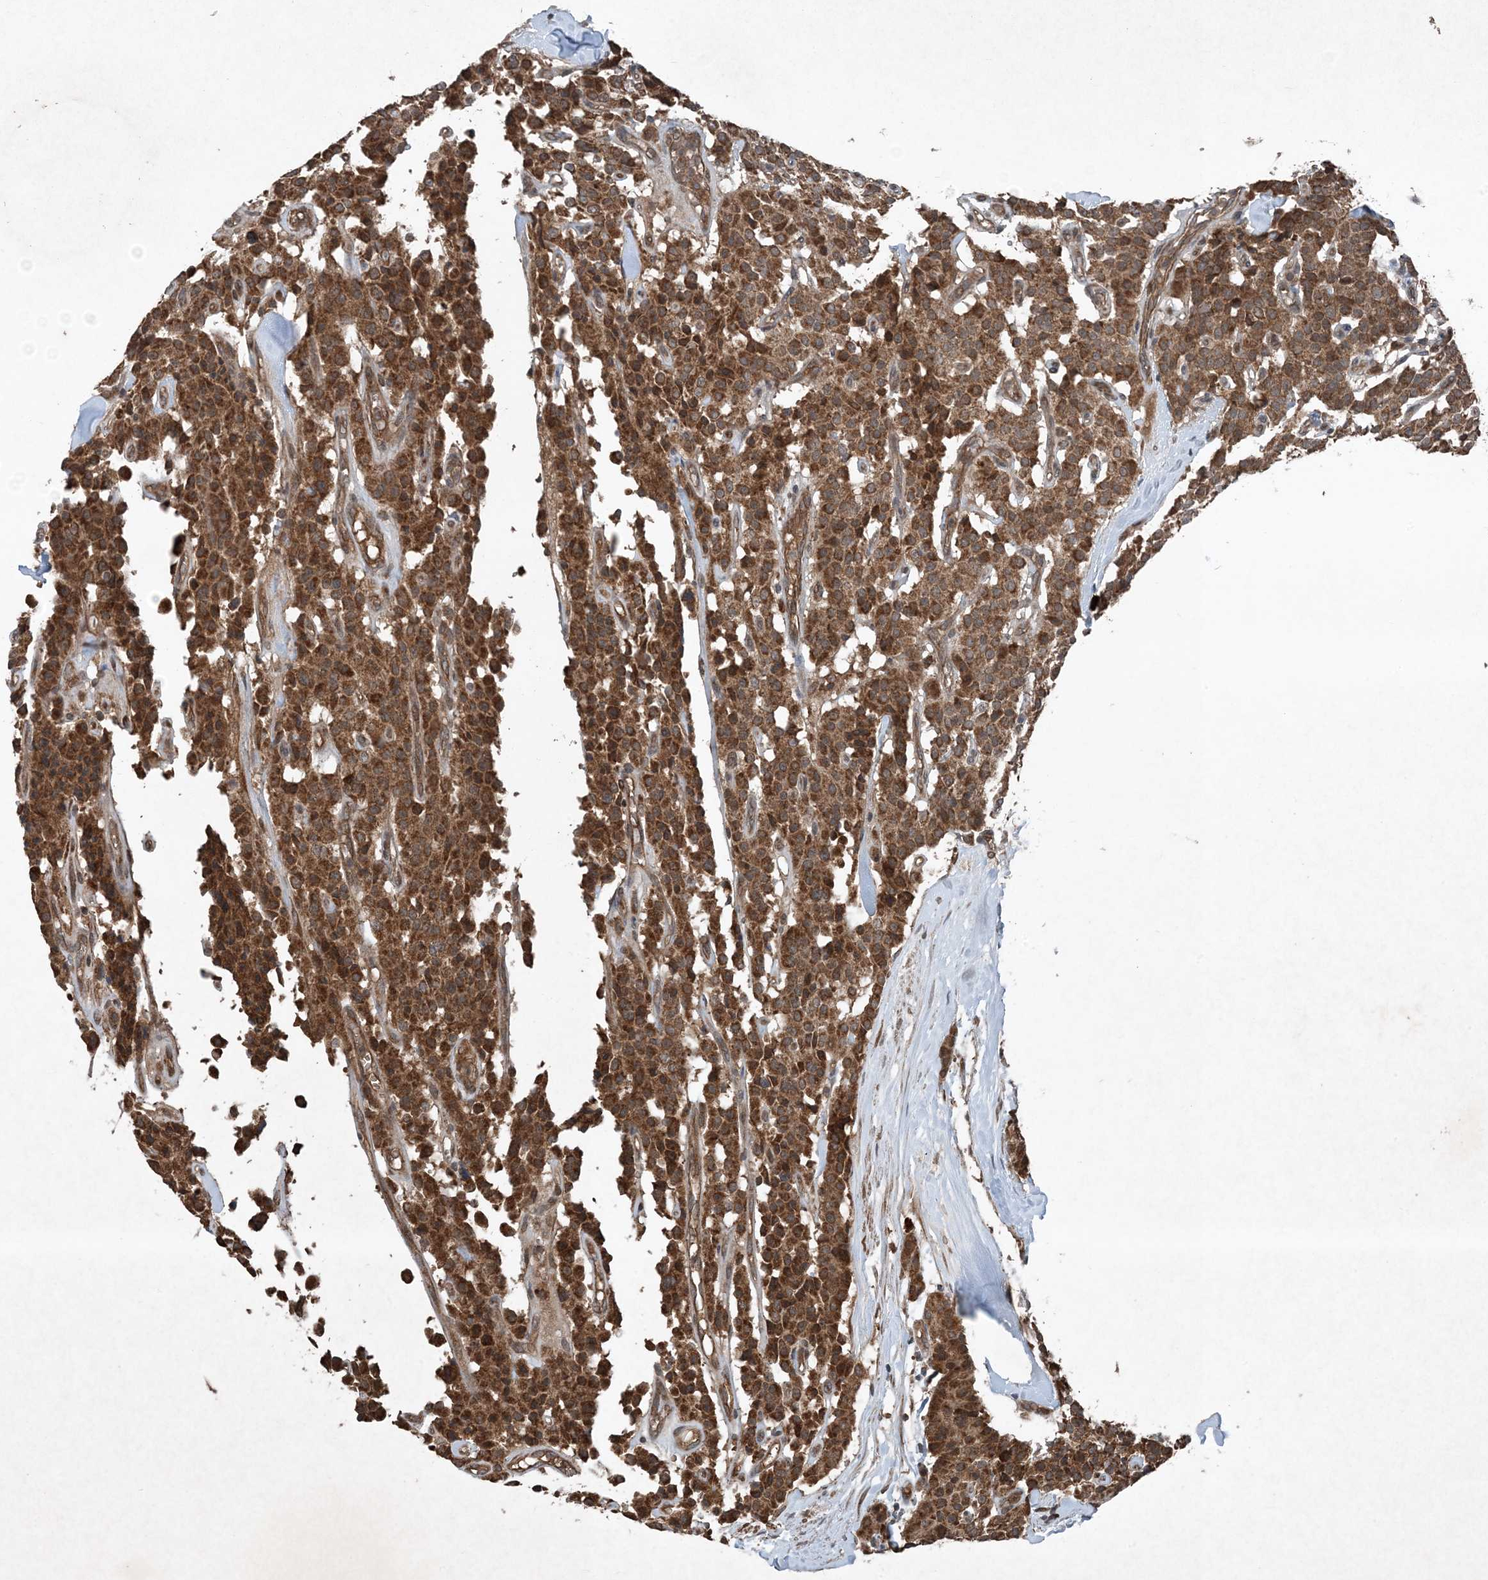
{"staining": {"intensity": "strong", "quantity": ">75%", "location": "cytoplasmic/membranous"}, "tissue": "carcinoid", "cell_type": "Tumor cells", "image_type": "cancer", "snomed": [{"axis": "morphology", "description": "Carcinoid, malignant, NOS"}, {"axis": "topography", "description": "Lung"}], "caption": "This is a photomicrograph of immunohistochemistry (IHC) staining of carcinoid, which shows strong staining in the cytoplasmic/membranous of tumor cells.", "gene": "GNG5", "patient": {"sex": "male", "age": 30}}